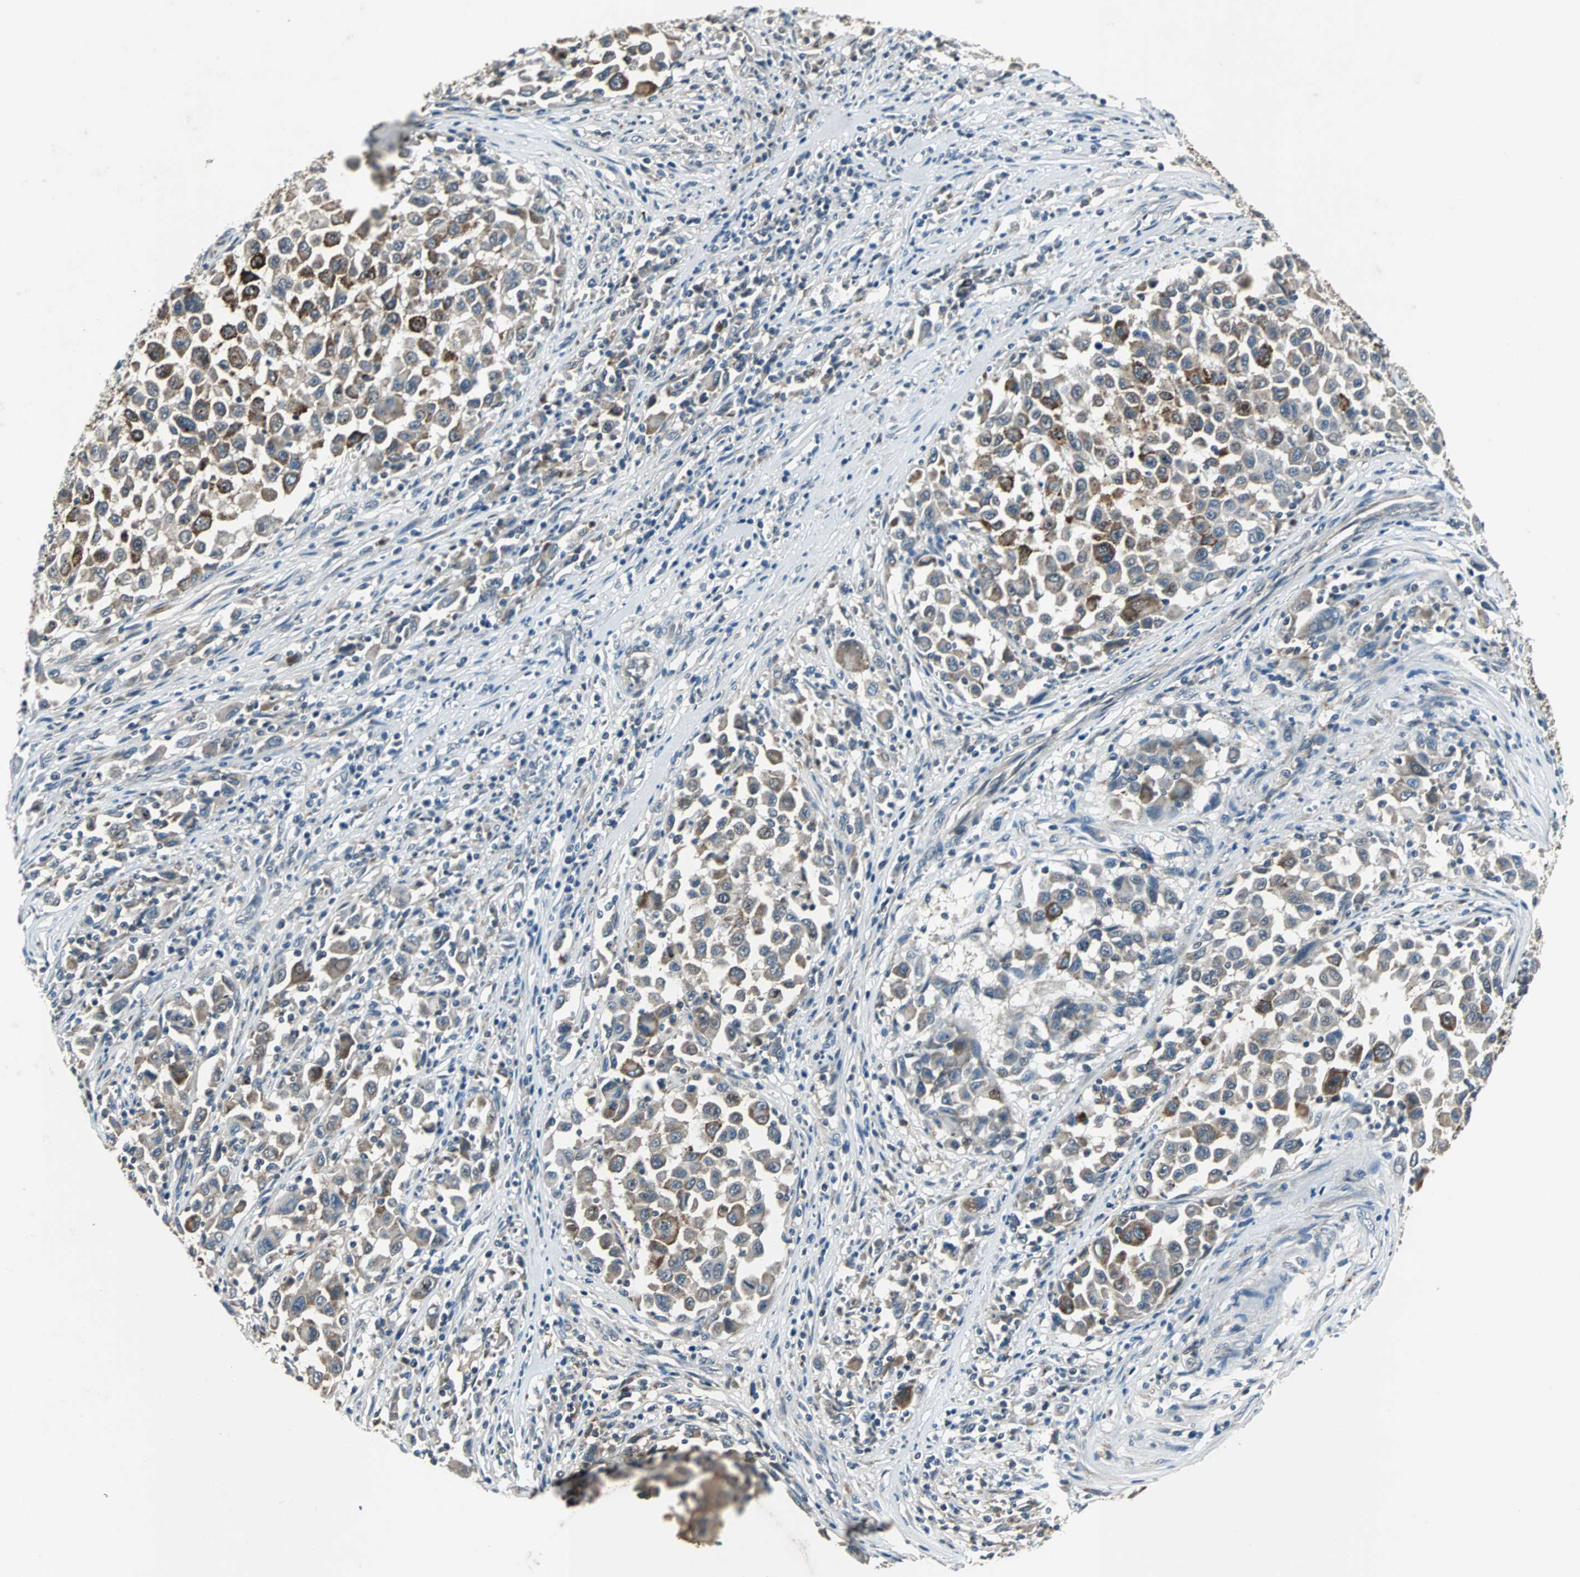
{"staining": {"intensity": "moderate", "quantity": "25%-75%", "location": "cytoplasmic/membranous"}, "tissue": "melanoma", "cell_type": "Tumor cells", "image_type": "cancer", "snomed": [{"axis": "morphology", "description": "Malignant melanoma, Metastatic site"}, {"axis": "topography", "description": "Lymph node"}], "caption": "An IHC photomicrograph of neoplastic tissue is shown. Protein staining in brown labels moderate cytoplasmic/membranous positivity in melanoma within tumor cells.", "gene": "SOS1", "patient": {"sex": "male", "age": 61}}